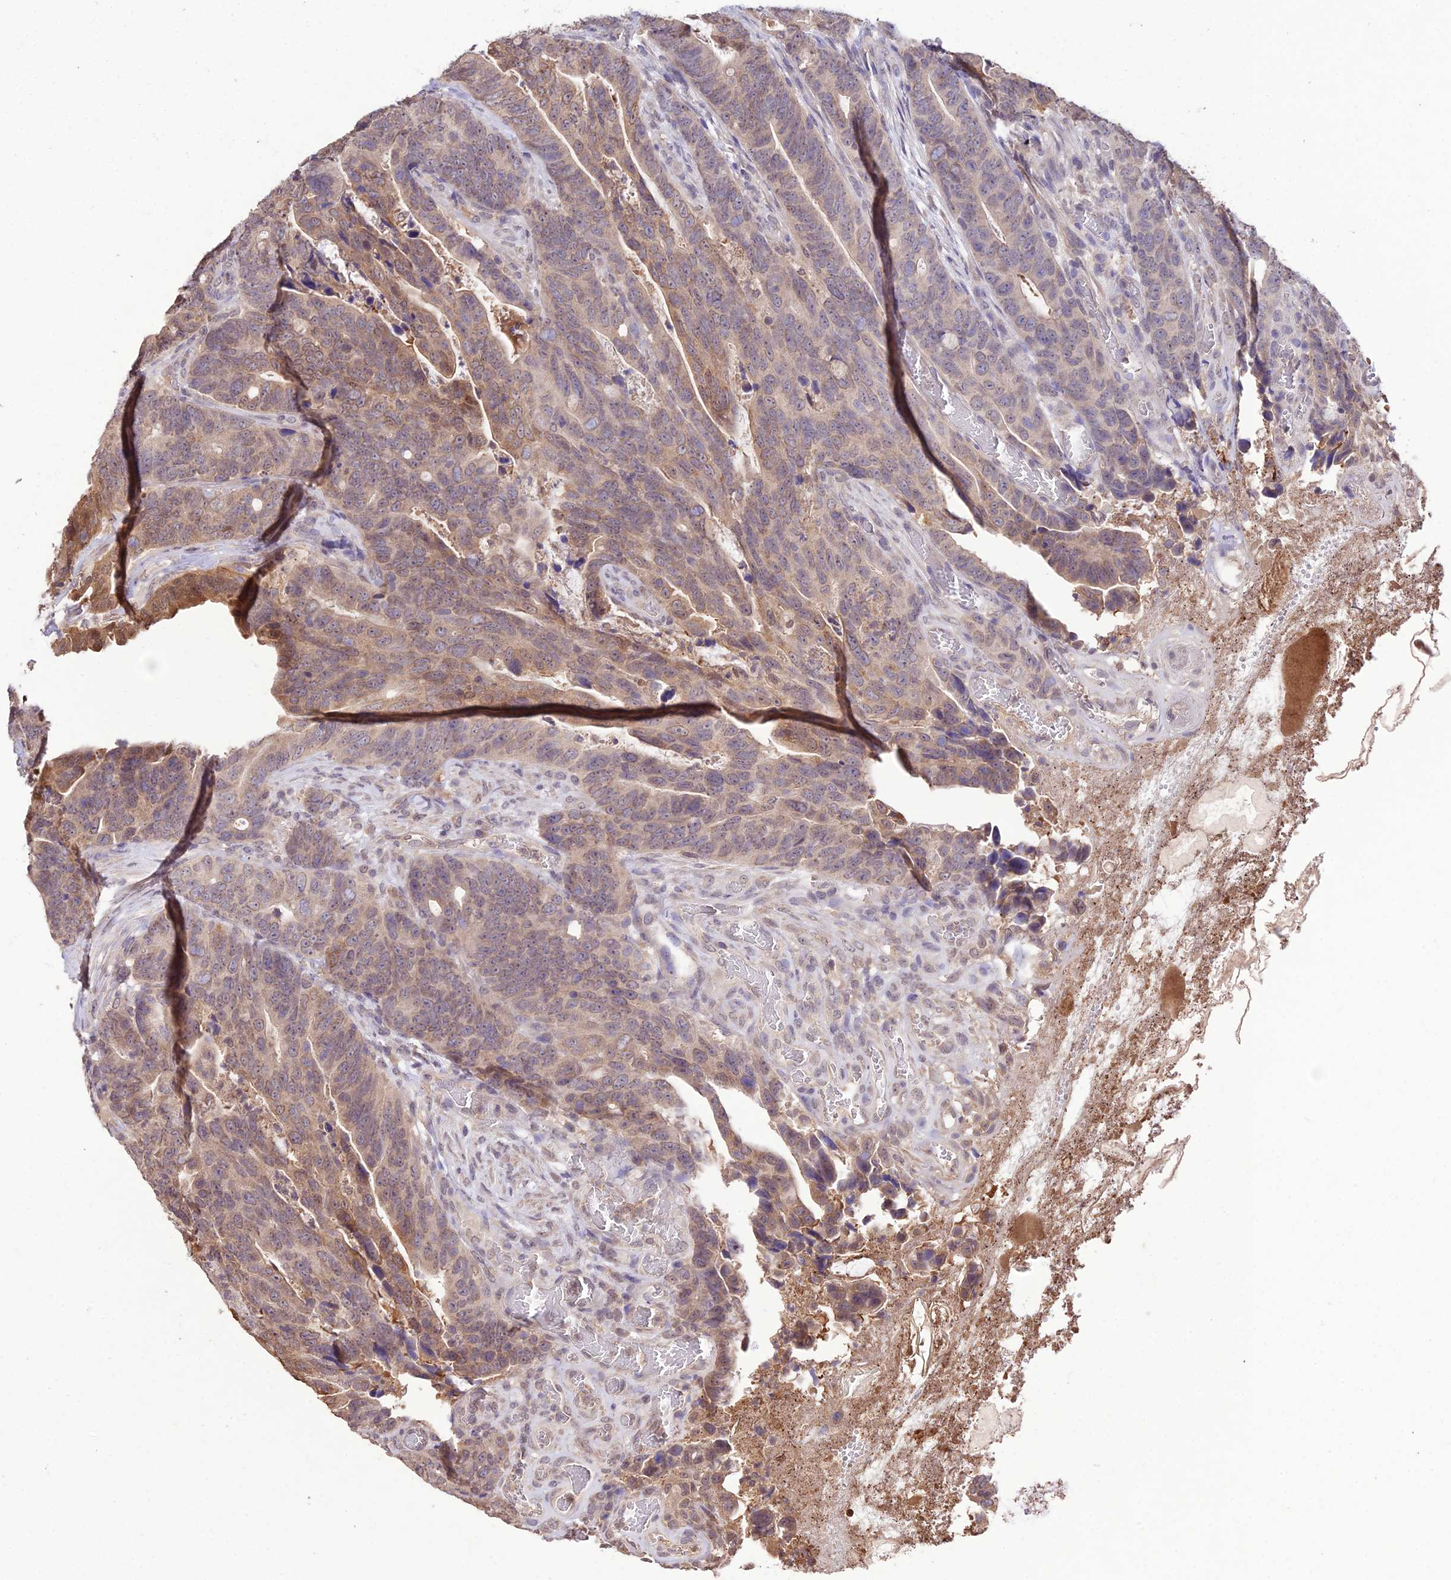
{"staining": {"intensity": "moderate", "quantity": "25%-75%", "location": "cytoplasmic/membranous,nuclear"}, "tissue": "colorectal cancer", "cell_type": "Tumor cells", "image_type": "cancer", "snomed": [{"axis": "morphology", "description": "Adenocarcinoma, NOS"}, {"axis": "topography", "description": "Colon"}], "caption": "Immunohistochemistry micrograph of adenocarcinoma (colorectal) stained for a protein (brown), which reveals medium levels of moderate cytoplasmic/membranous and nuclear expression in approximately 25%-75% of tumor cells.", "gene": "PGK1", "patient": {"sex": "female", "age": 82}}